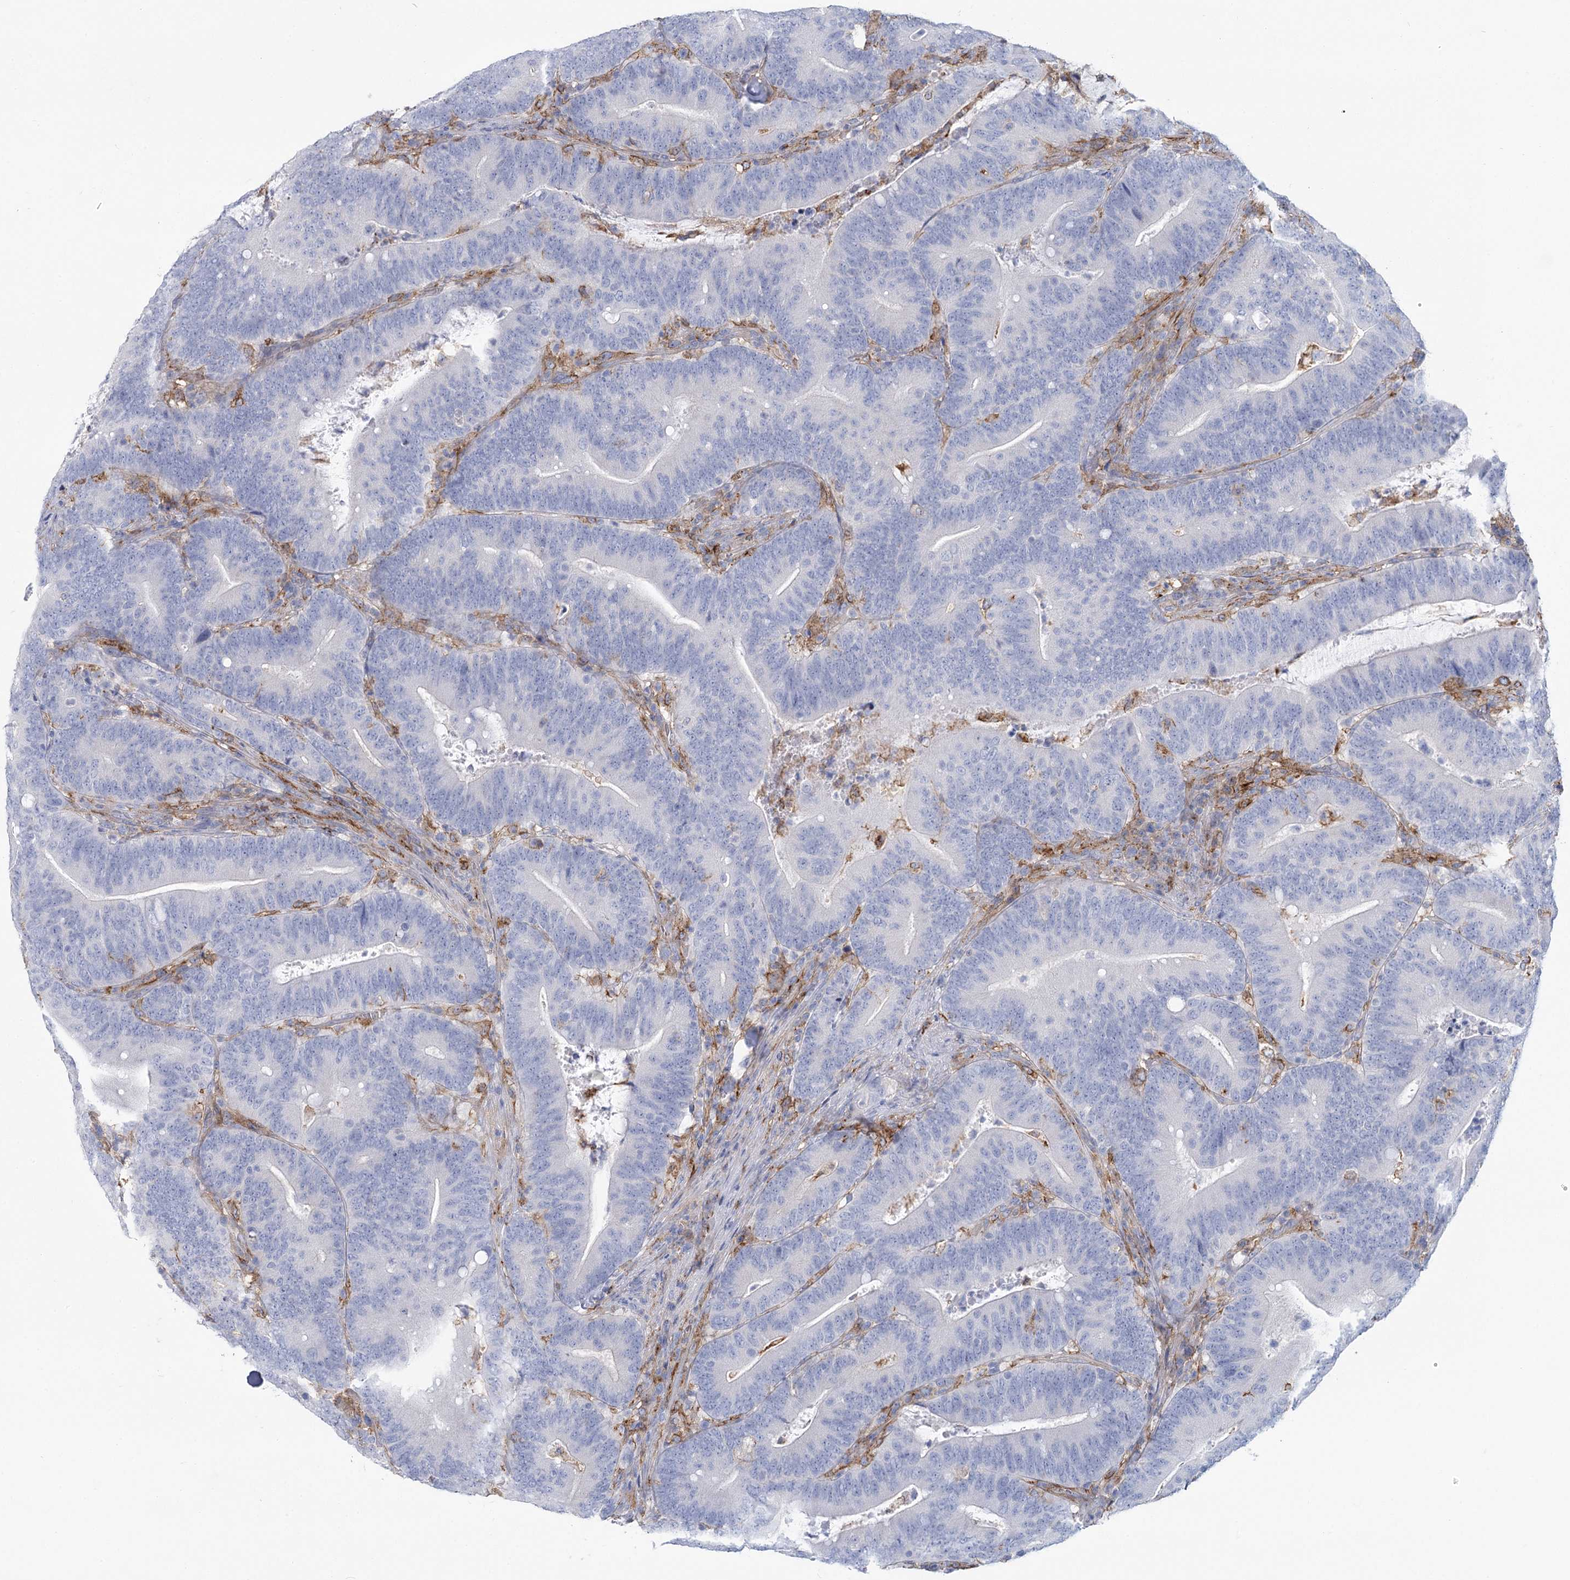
{"staining": {"intensity": "negative", "quantity": "none", "location": "none"}, "tissue": "colorectal cancer", "cell_type": "Tumor cells", "image_type": "cancer", "snomed": [{"axis": "morphology", "description": "Adenocarcinoma, NOS"}, {"axis": "topography", "description": "Colon"}], "caption": "Immunohistochemical staining of human adenocarcinoma (colorectal) exhibits no significant staining in tumor cells.", "gene": "CCDC88A", "patient": {"sex": "female", "age": 66}}